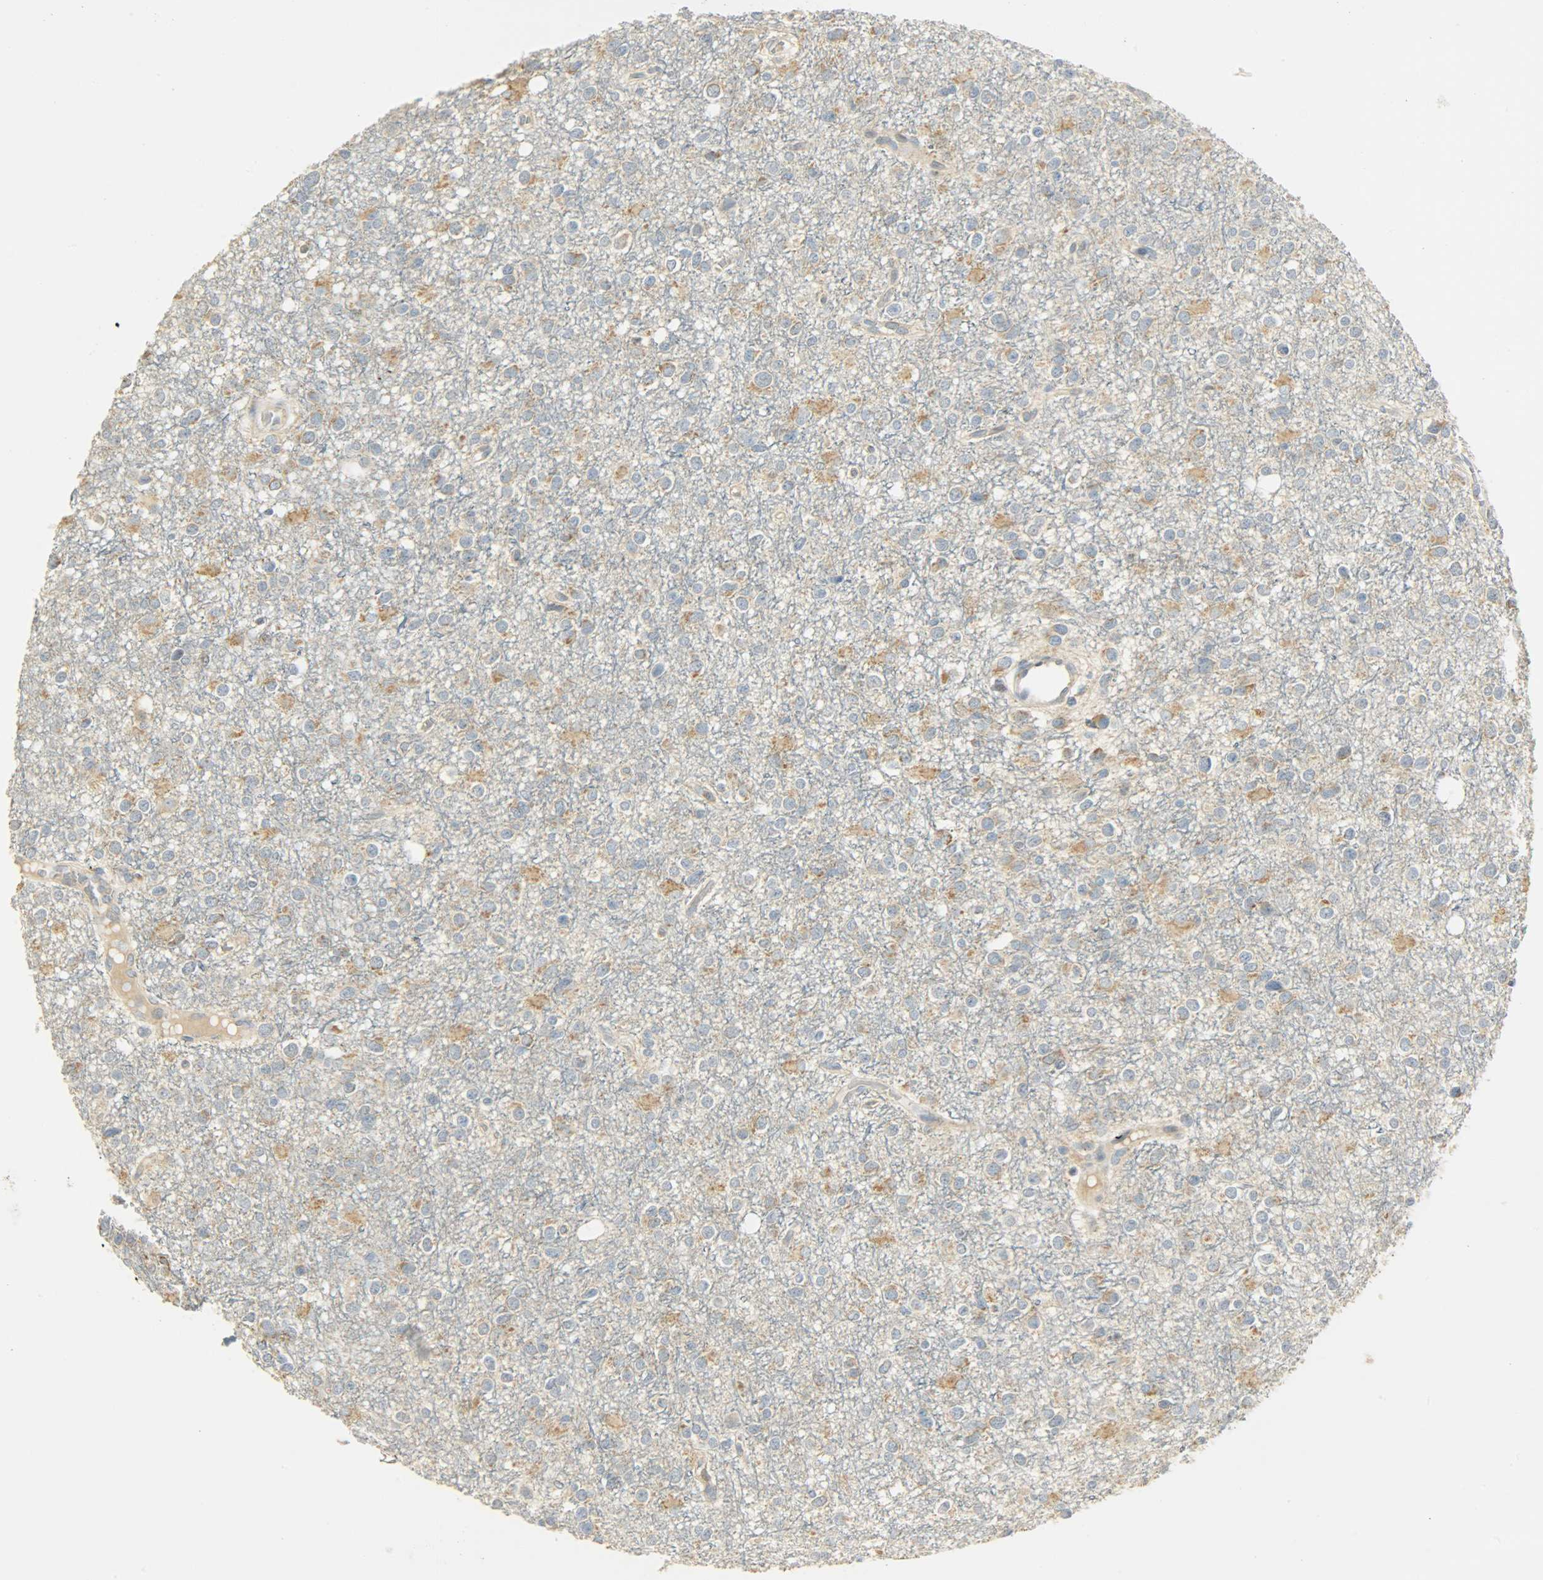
{"staining": {"intensity": "moderate", "quantity": "25%-75%", "location": "cytoplasmic/membranous"}, "tissue": "glioma", "cell_type": "Tumor cells", "image_type": "cancer", "snomed": [{"axis": "morphology", "description": "Glioma, malignant, Low grade"}, {"axis": "topography", "description": "Brain"}], "caption": "About 25%-75% of tumor cells in human glioma show moderate cytoplasmic/membranous protein positivity as visualized by brown immunohistochemical staining.", "gene": "NNT", "patient": {"sex": "male", "age": 42}}